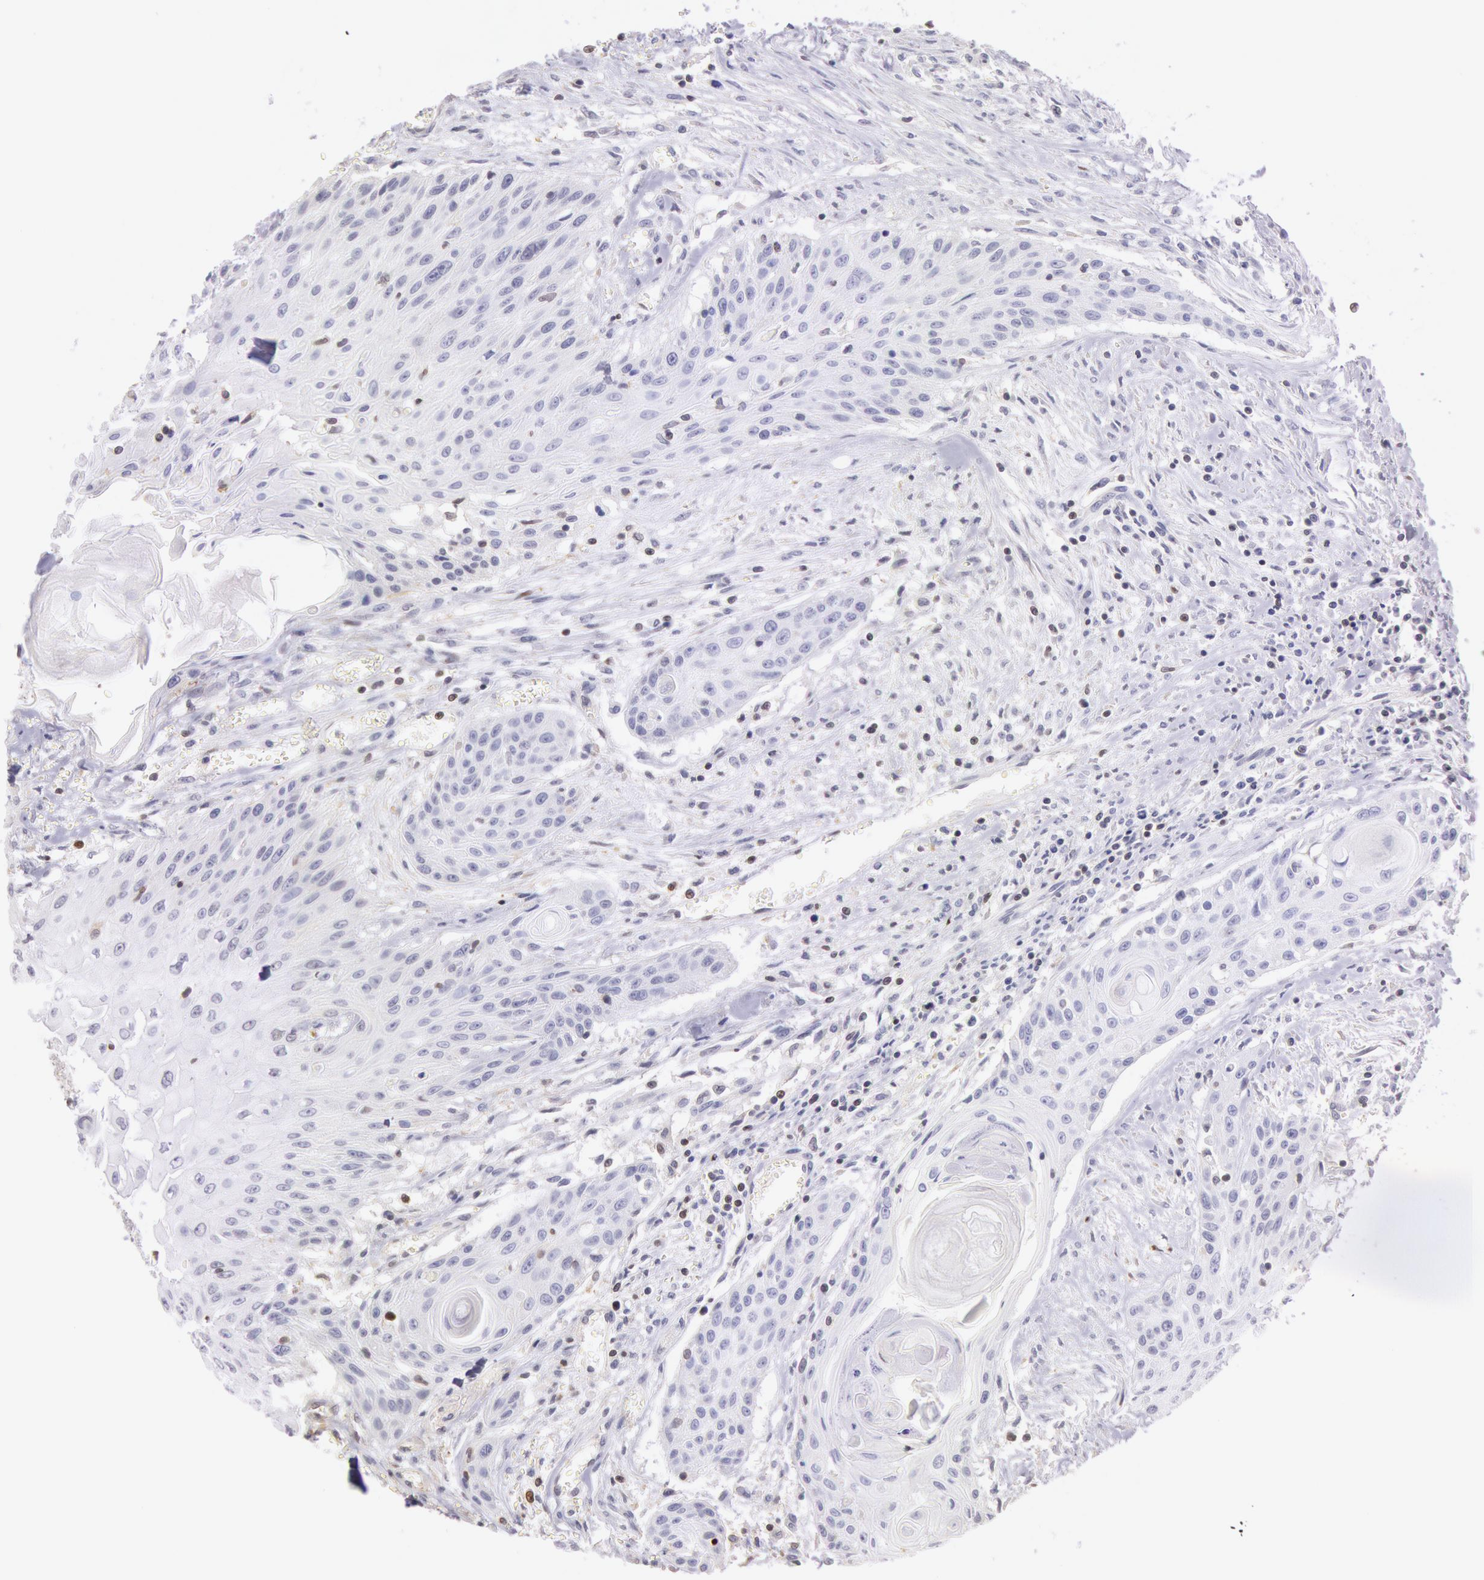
{"staining": {"intensity": "negative", "quantity": "none", "location": "none"}, "tissue": "head and neck cancer", "cell_type": "Tumor cells", "image_type": "cancer", "snomed": [{"axis": "morphology", "description": "Squamous cell carcinoma, NOS"}, {"axis": "morphology", "description": "Squamous cell carcinoma, metastatic, NOS"}, {"axis": "topography", "description": "Lymph node"}, {"axis": "topography", "description": "Salivary gland"}, {"axis": "topography", "description": "Head-Neck"}], "caption": "The histopathology image displays no staining of tumor cells in head and neck cancer (squamous cell carcinoma).", "gene": "HIF1A", "patient": {"sex": "female", "age": 74}}